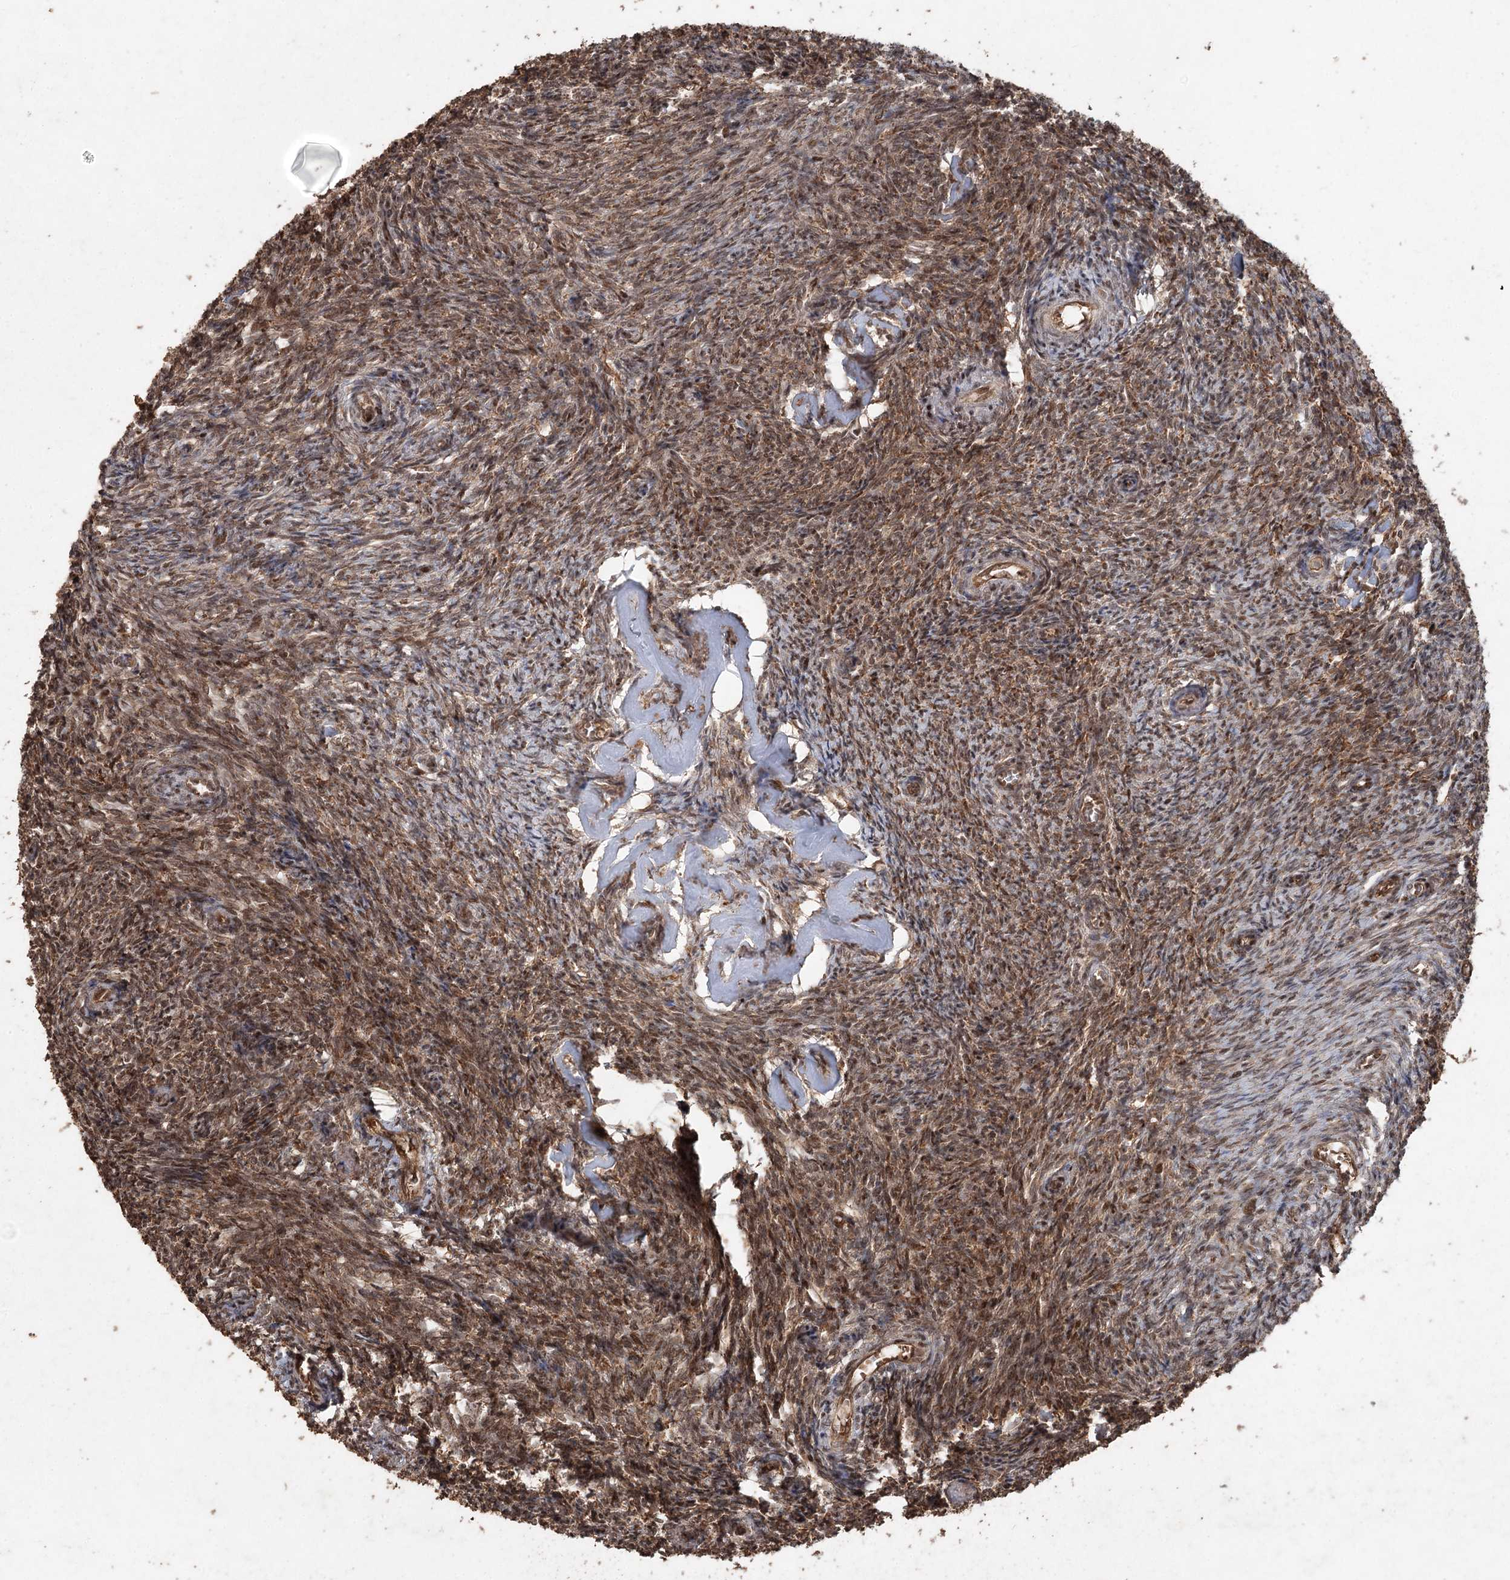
{"staining": {"intensity": "strong", "quantity": ">75%", "location": "cytoplasmic/membranous,nuclear"}, "tissue": "ovary", "cell_type": "Follicle cells", "image_type": "normal", "snomed": [{"axis": "morphology", "description": "Normal tissue, NOS"}, {"axis": "topography", "description": "Ovary"}], "caption": "Protein staining of normal ovary demonstrates strong cytoplasmic/membranous,nuclear staining in about >75% of follicle cells. (DAB (3,3'-diaminobenzidine) IHC with brightfield microscopy, high magnification).", "gene": "FBXO7", "patient": {"sex": "female", "age": 44}}